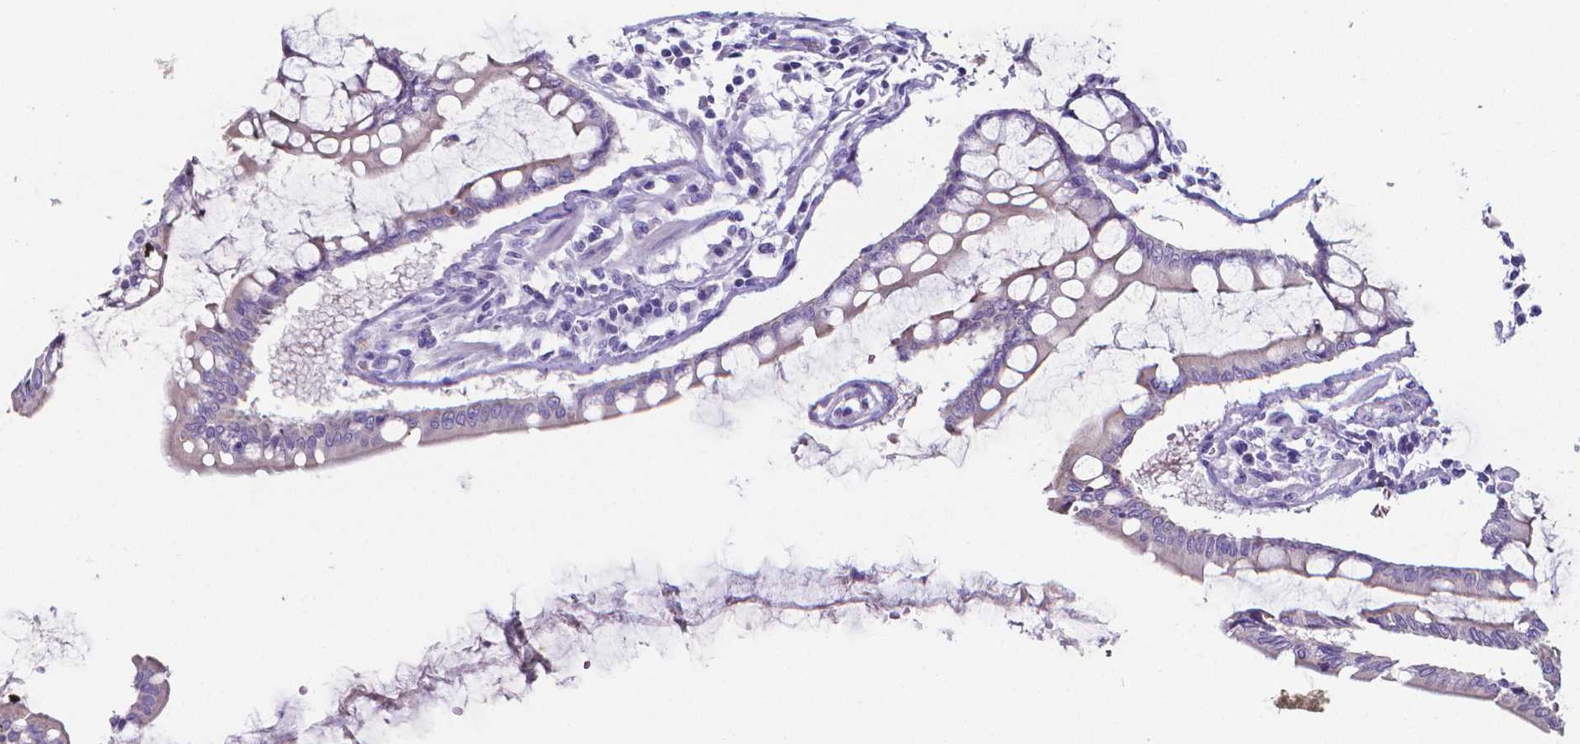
{"staining": {"intensity": "negative", "quantity": "none", "location": "none"}, "tissue": "carcinoid", "cell_type": "Tumor cells", "image_type": "cancer", "snomed": [{"axis": "morphology", "description": "Carcinoid, malignant, NOS"}, {"axis": "topography", "description": "Small intestine"}], "caption": "IHC of human carcinoid (malignant) reveals no staining in tumor cells.", "gene": "LRRC73", "patient": {"sex": "female", "age": 65}}